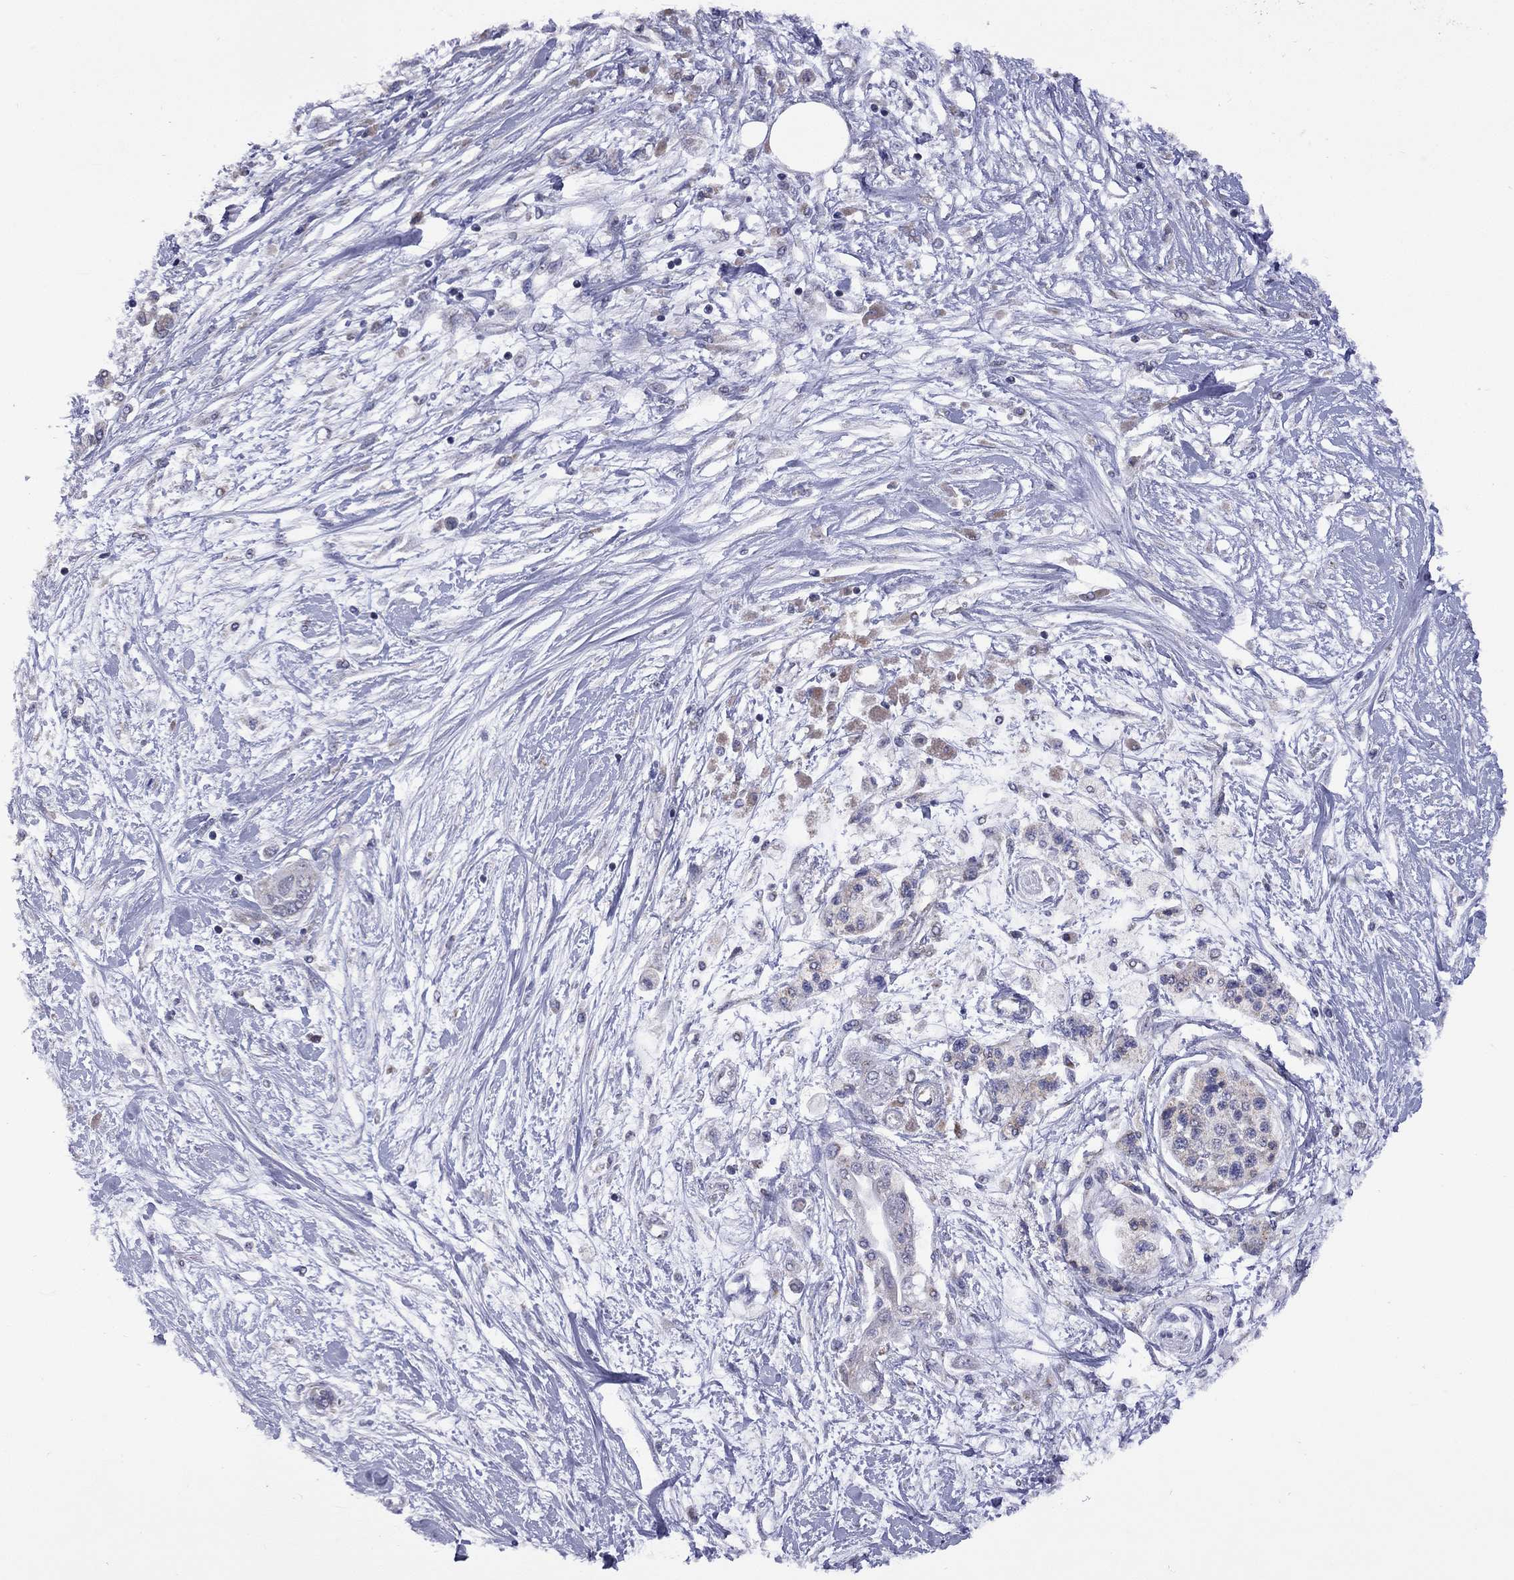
{"staining": {"intensity": "negative", "quantity": "none", "location": "none"}, "tissue": "pancreatic cancer", "cell_type": "Tumor cells", "image_type": "cancer", "snomed": [{"axis": "morphology", "description": "Adenocarcinoma, NOS"}, {"axis": "topography", "description": "Pancreas"}], "caption": "DAB (3,3'-diaminobenzidine) immunohistochemical staining of human adenocarcinoma (pancreatic) exhibits no significant positivity in tumor cells.", "gene": "NDUFB1", "patient": {"sex": "female", "age": 77}}